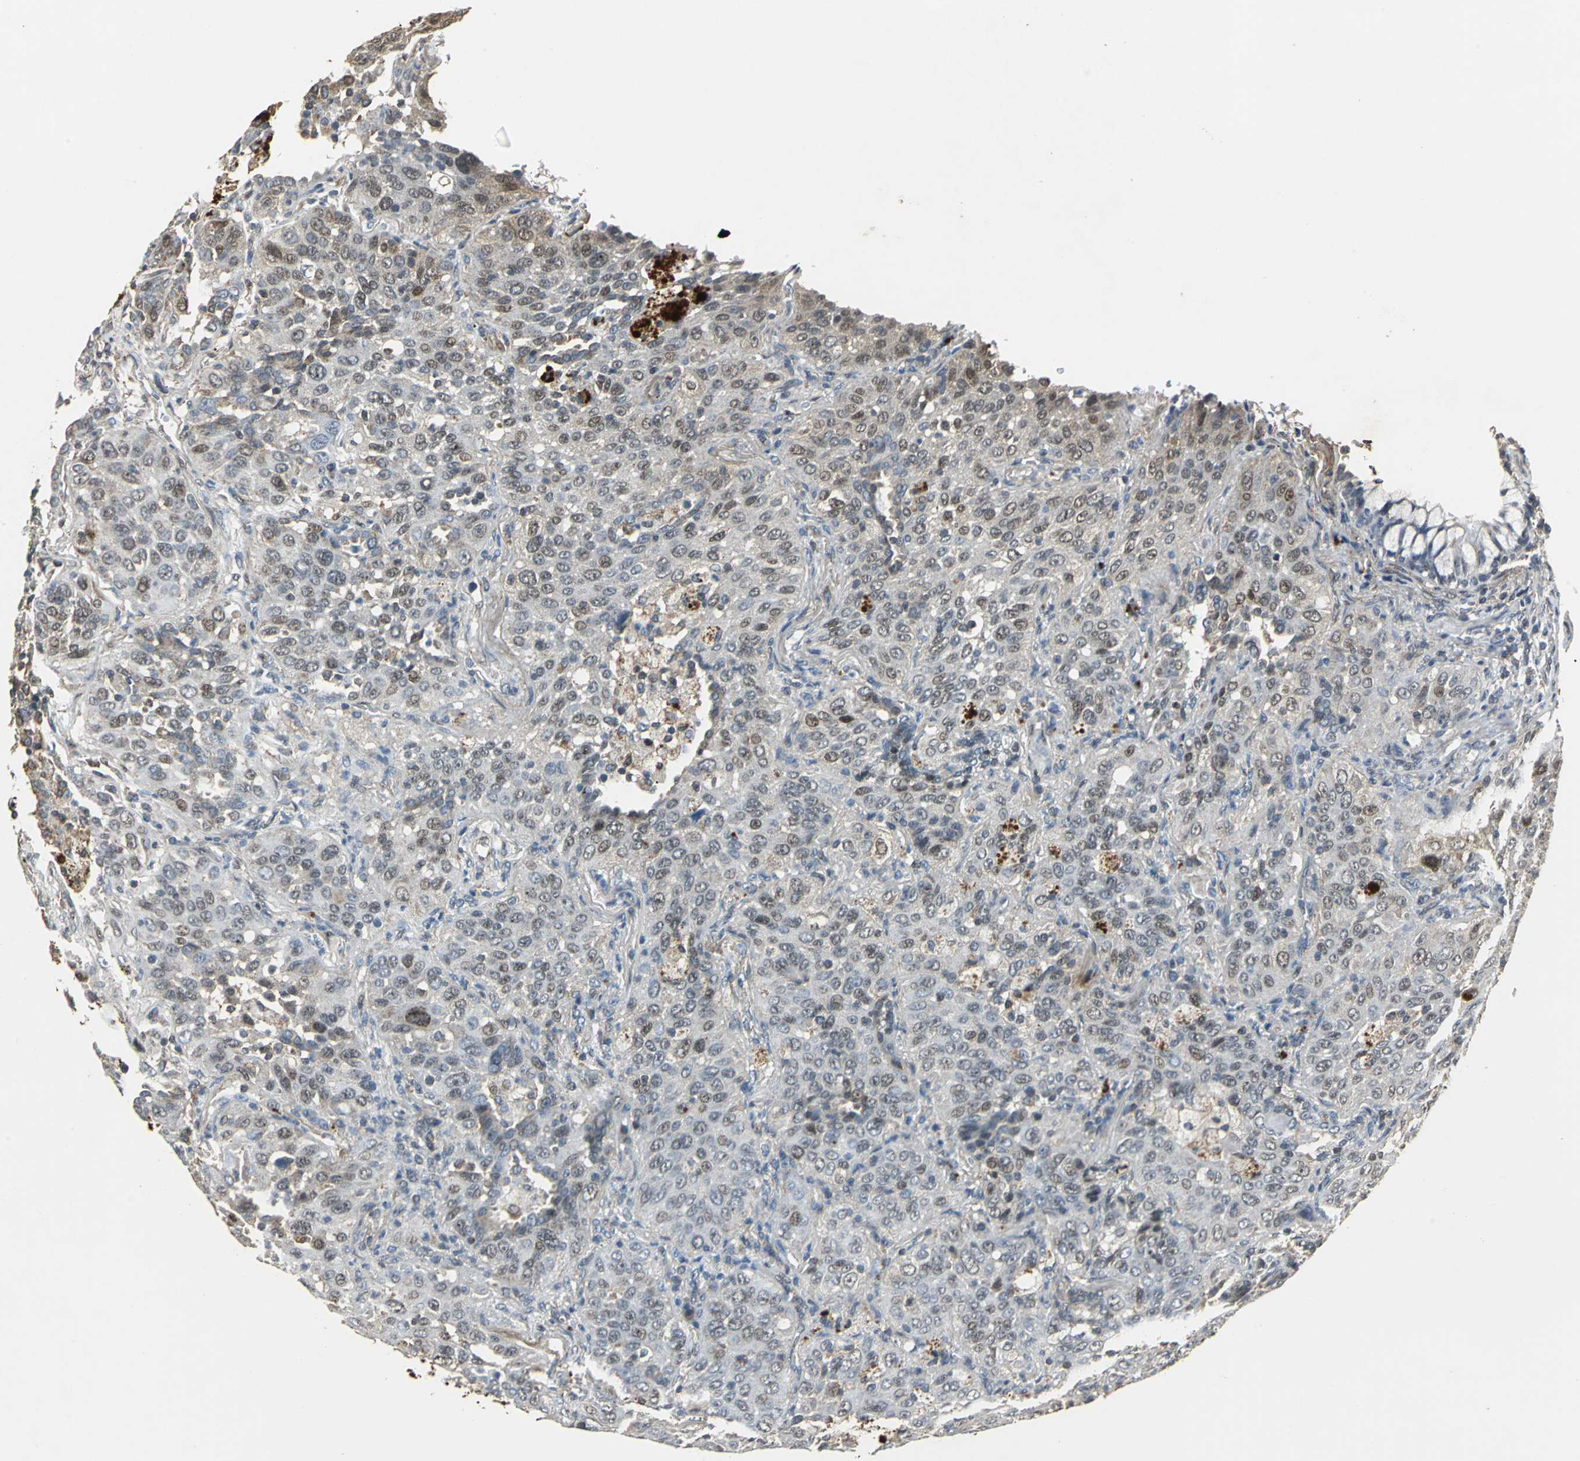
{"staining": {"intensity": "weak", "quantity": "<25%", "location": "cytoplasmic/membranous"}, "tissue": "lung cancer", "cell_type": "Tumor cells", "image_type": "cancer", "snomed": [{"axis": "morphology", "description": "Squamous cell carcinoma, NOS"}, {"axis": "topography", "description": "Lung"}], "caption": "A photomicrograph of human squamous cell carcinoma (lung) is negative for staining in tumor cells.", "gene": "DNAJB4", "patient": {"sex": "female", "age": 67}}